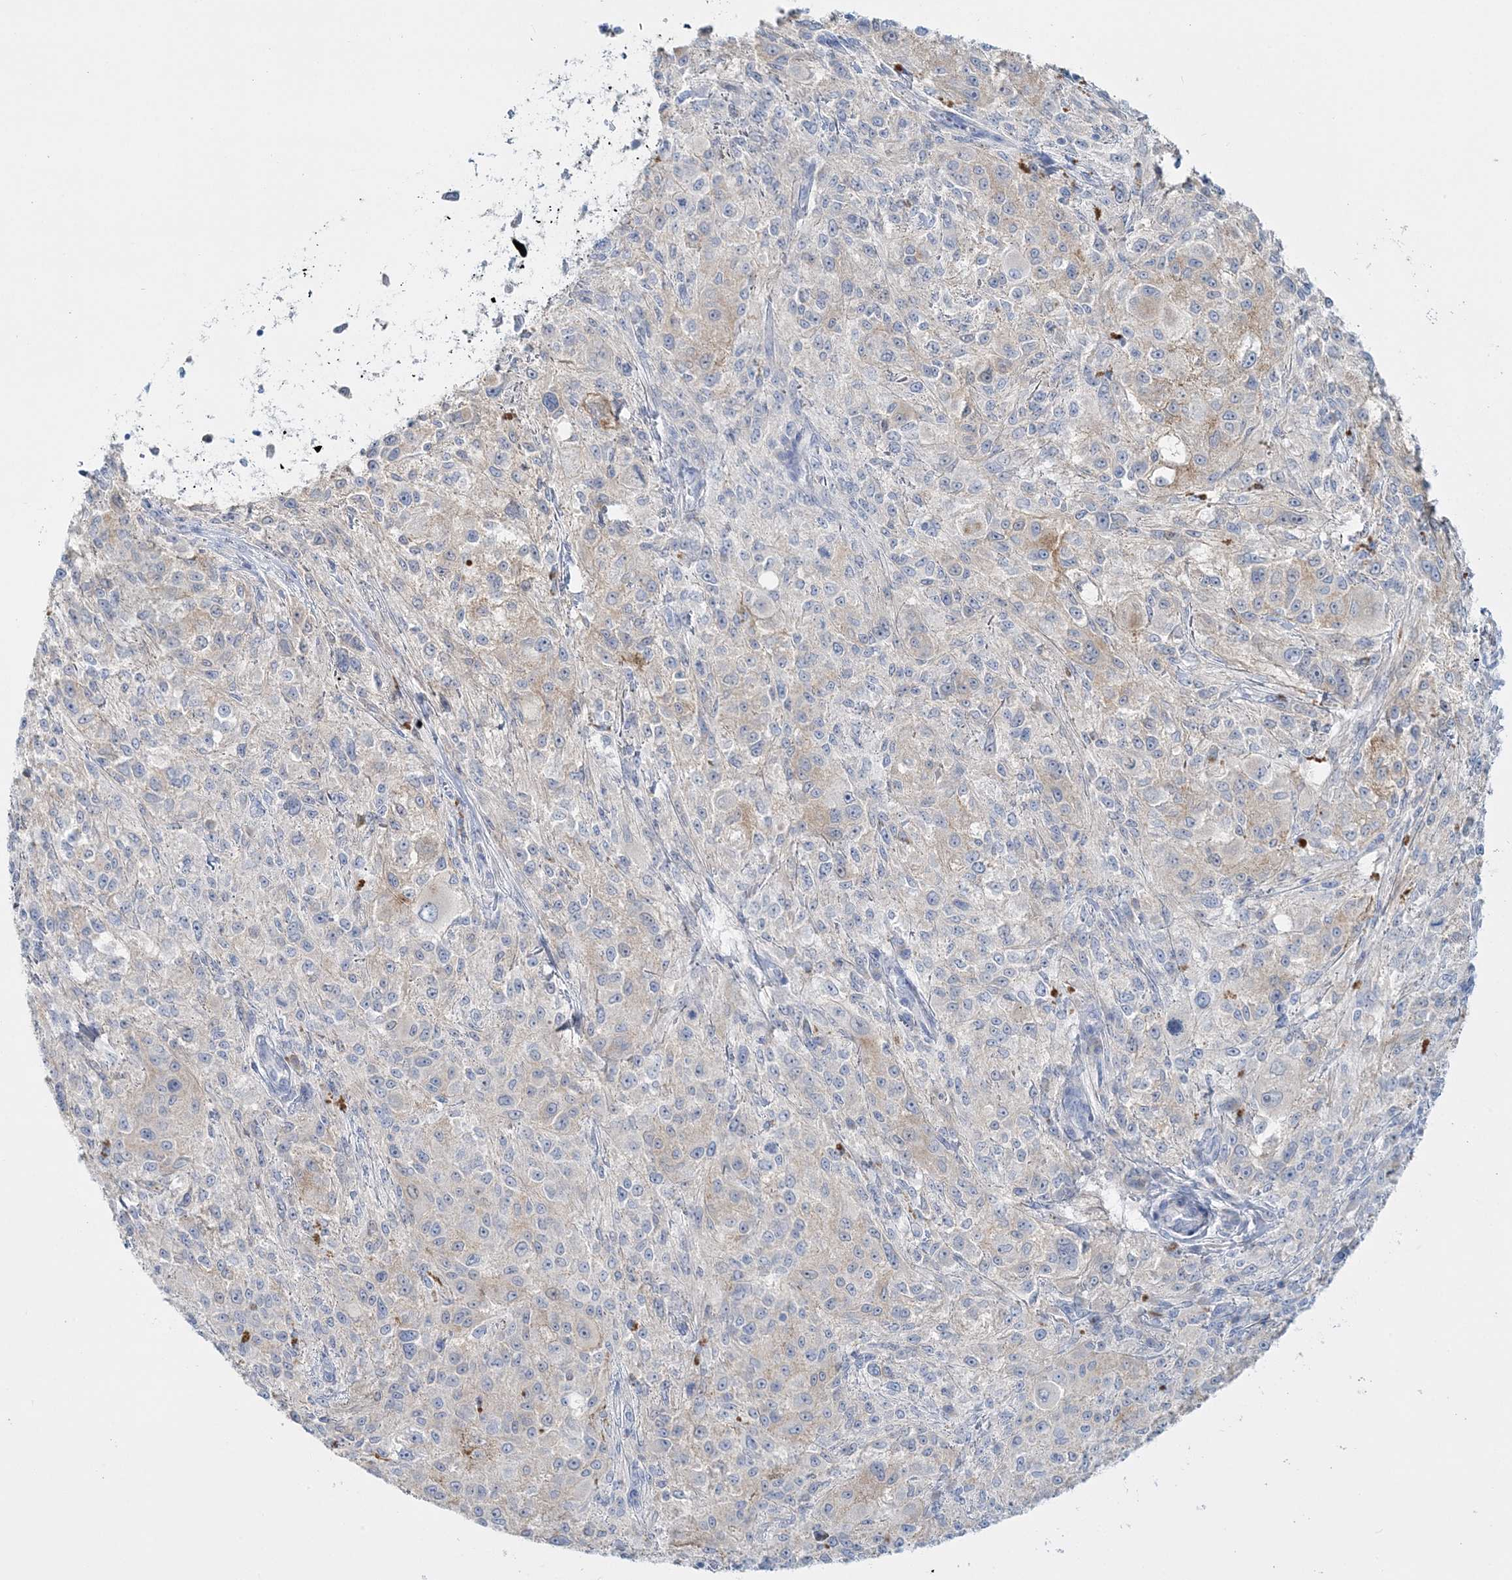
{"staining": {"intensity": "weak", "quantity": "<25%", "location": "cytoplasmic/membranous"}, "tissue": "melanoma", "cell_type": "Tumor cells", "image_type": "cancer", "snomed": [{"axis": "morphology", "description": "Necrosis, NOS"}, {"axis": "morphology", "description": "Malignant melanoma, NOS"}, {"axis": "topography", "description": "Skin"}], "caption": "An image of human malignant melanoma is negative for staining in tumor cells.", "gene": "WDSUB1", "patient": {"sex": "female", "age": 87}}